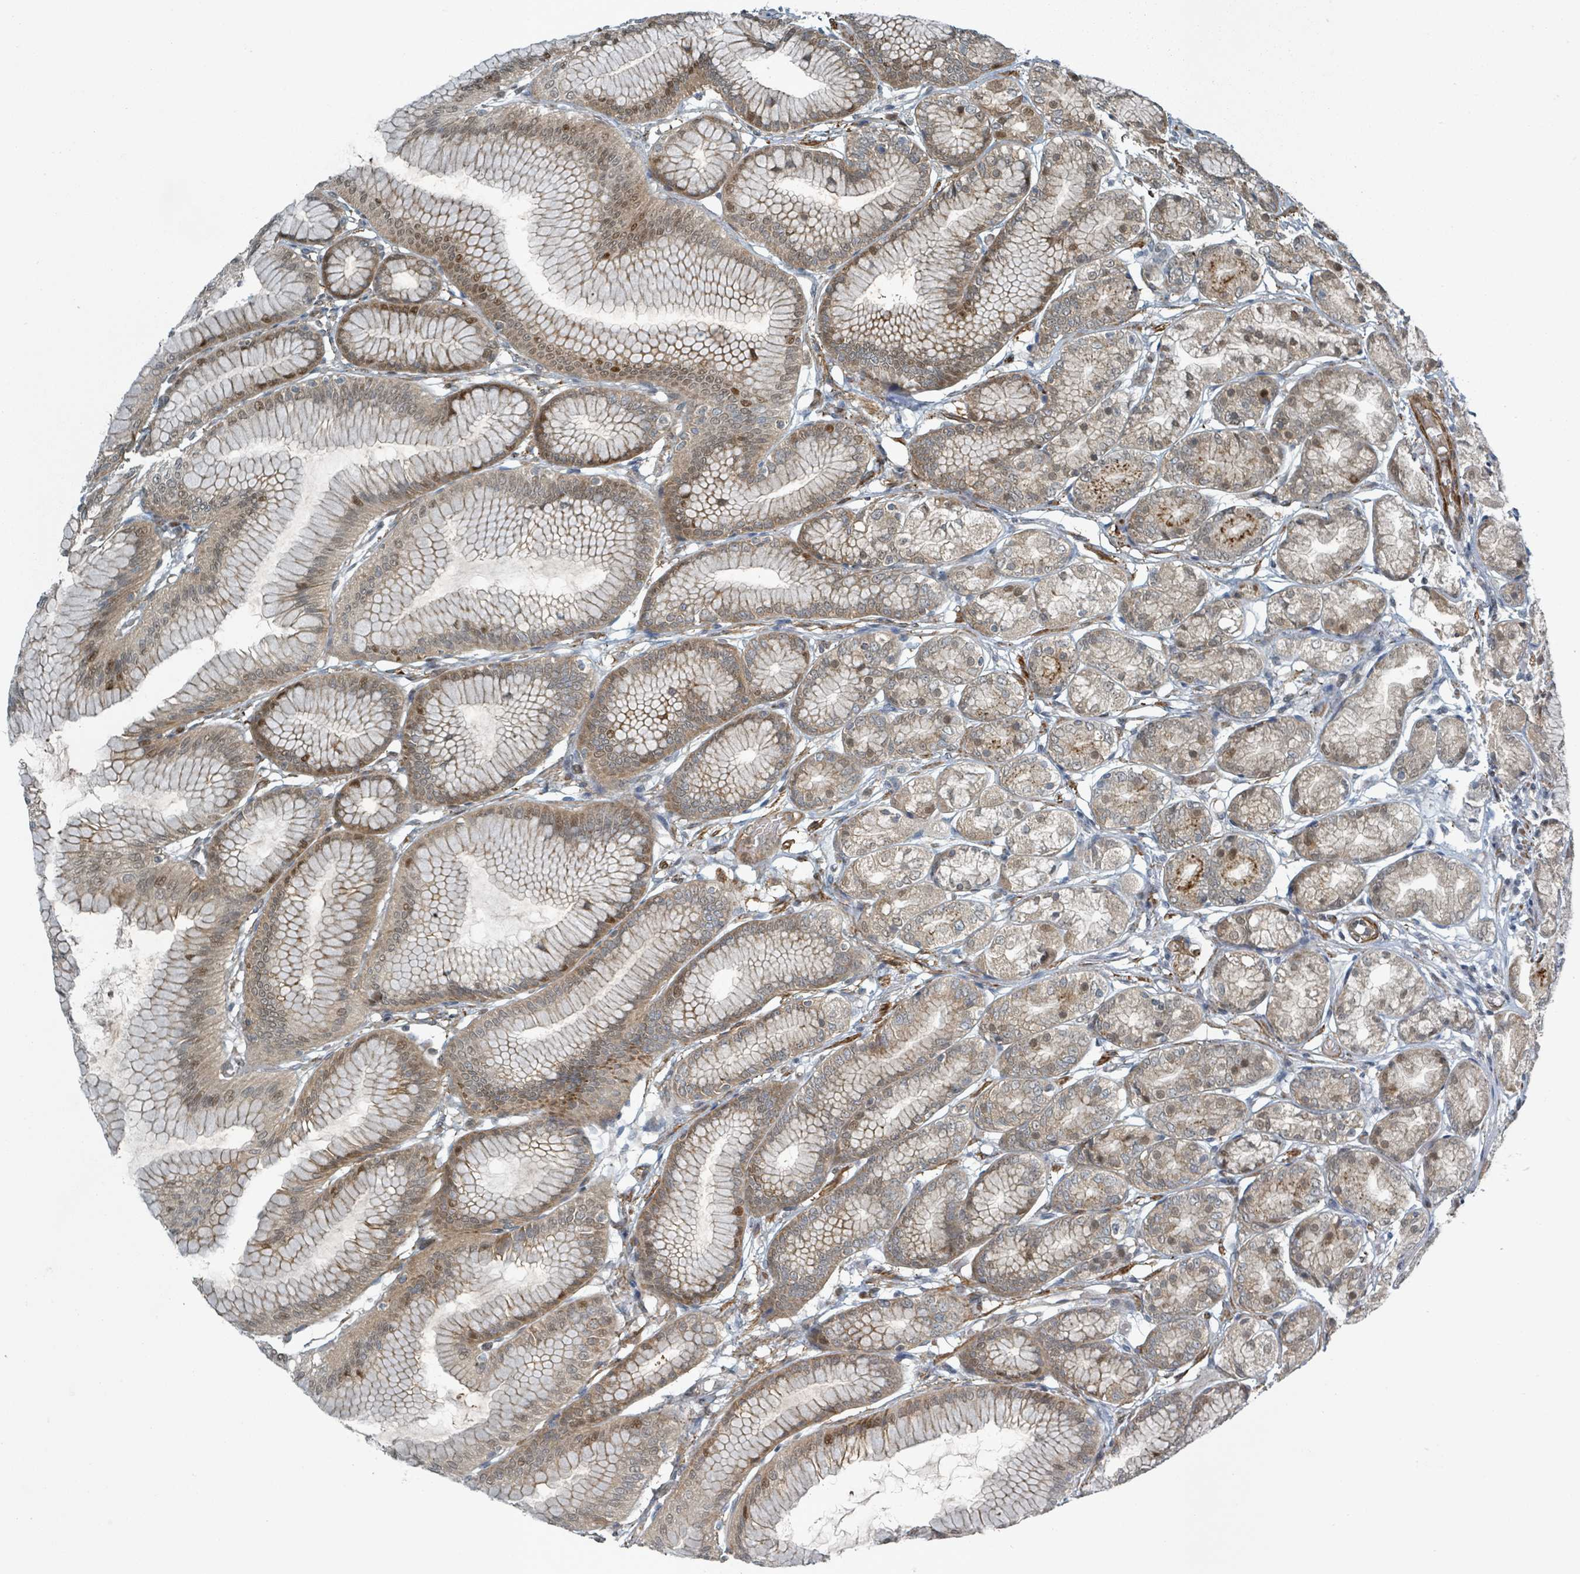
{"staining": {"intensity": "moderate", "quantity": ">75%", "location": "cytoplasmic/membranous,nuclear"}, "tissue": "stomach", "cell_type": "Glandular cells", "image_type": "normal", "snomed": [{"axis": "morphology", "description": "Normal tissue, NOS"}, {"axis": "morphology", "description": "Adenocarcinoma, NOS"}, {"axis": "morphology", "description": "Adenocarcinoma, High grade"}, {"axis": "topography", "description": "Stomach, upper"}, {"axis": "topography", "description": "Stomach"}], "caption": "Glandular cells reveal medium levels of moderate cytoplasmic/membranous,nuclear staining in approximately >75% of cells in benign human stomach.", "gene": "RHPN2", "patient": {"sex": "female", "age": 65}}